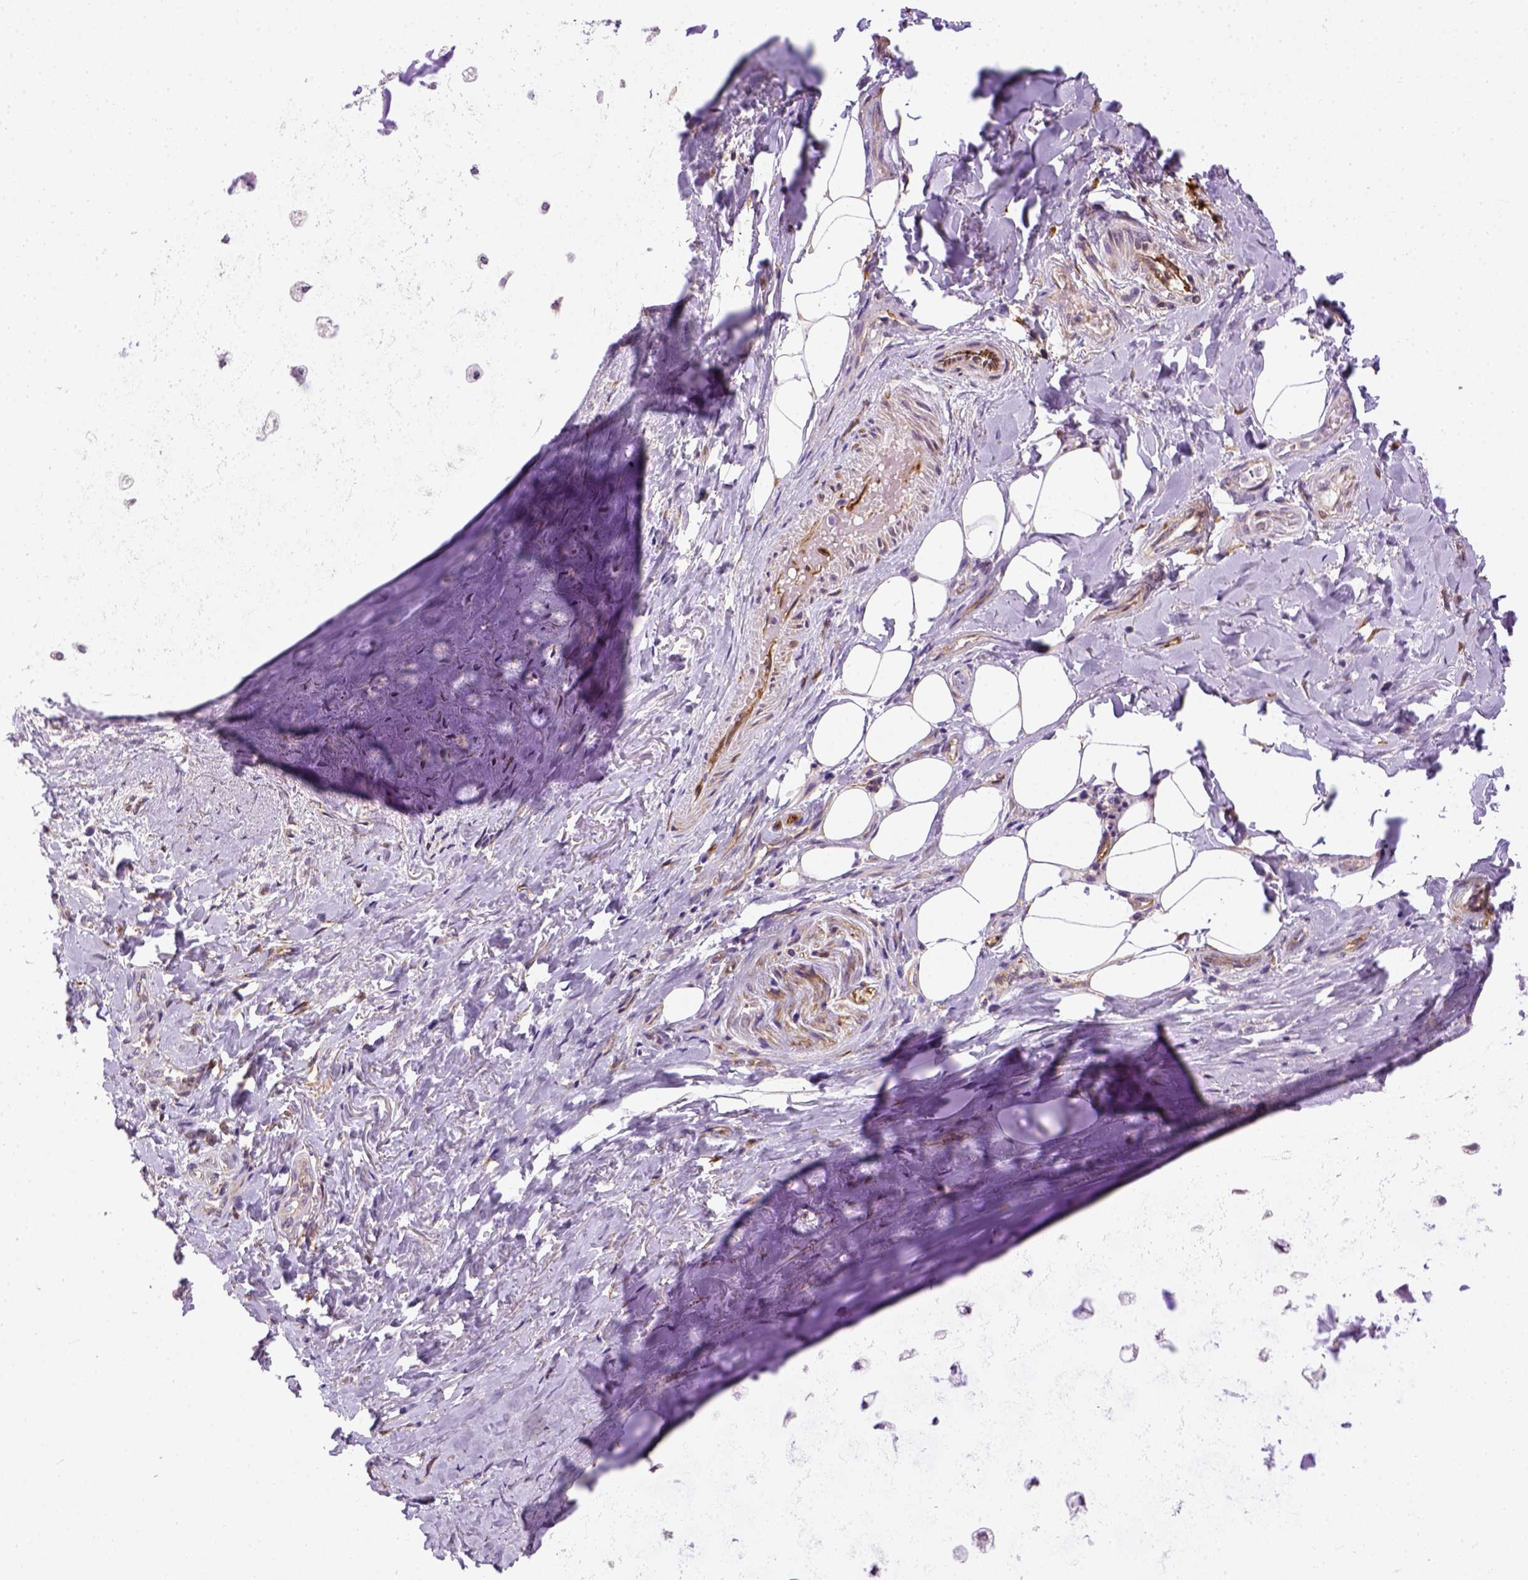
{"staining": {"intensity": "negative", "quantity": "none", "location": "none"}, "tissue": "adipose tissue", "cell_type": "Adipocytes", "image_type": "normal", "snomed": [{"axis": "morphology", "description": "Normal tissue, NOS"}, {"axis": "topography", "description": "Cartilage tissue"}, {"axis": "topography", "description": "Bronchus"}], "caption": "Immunohistochemistry (IHC) histopathology image of benign adipose tissue: adipose tissue stained with DAB (3,3'-diaminobenzidine) exhibits no significant protein staining in adipocytes.", "gene": "KAZN", "patient": {"sex": "male", "age": 64}}